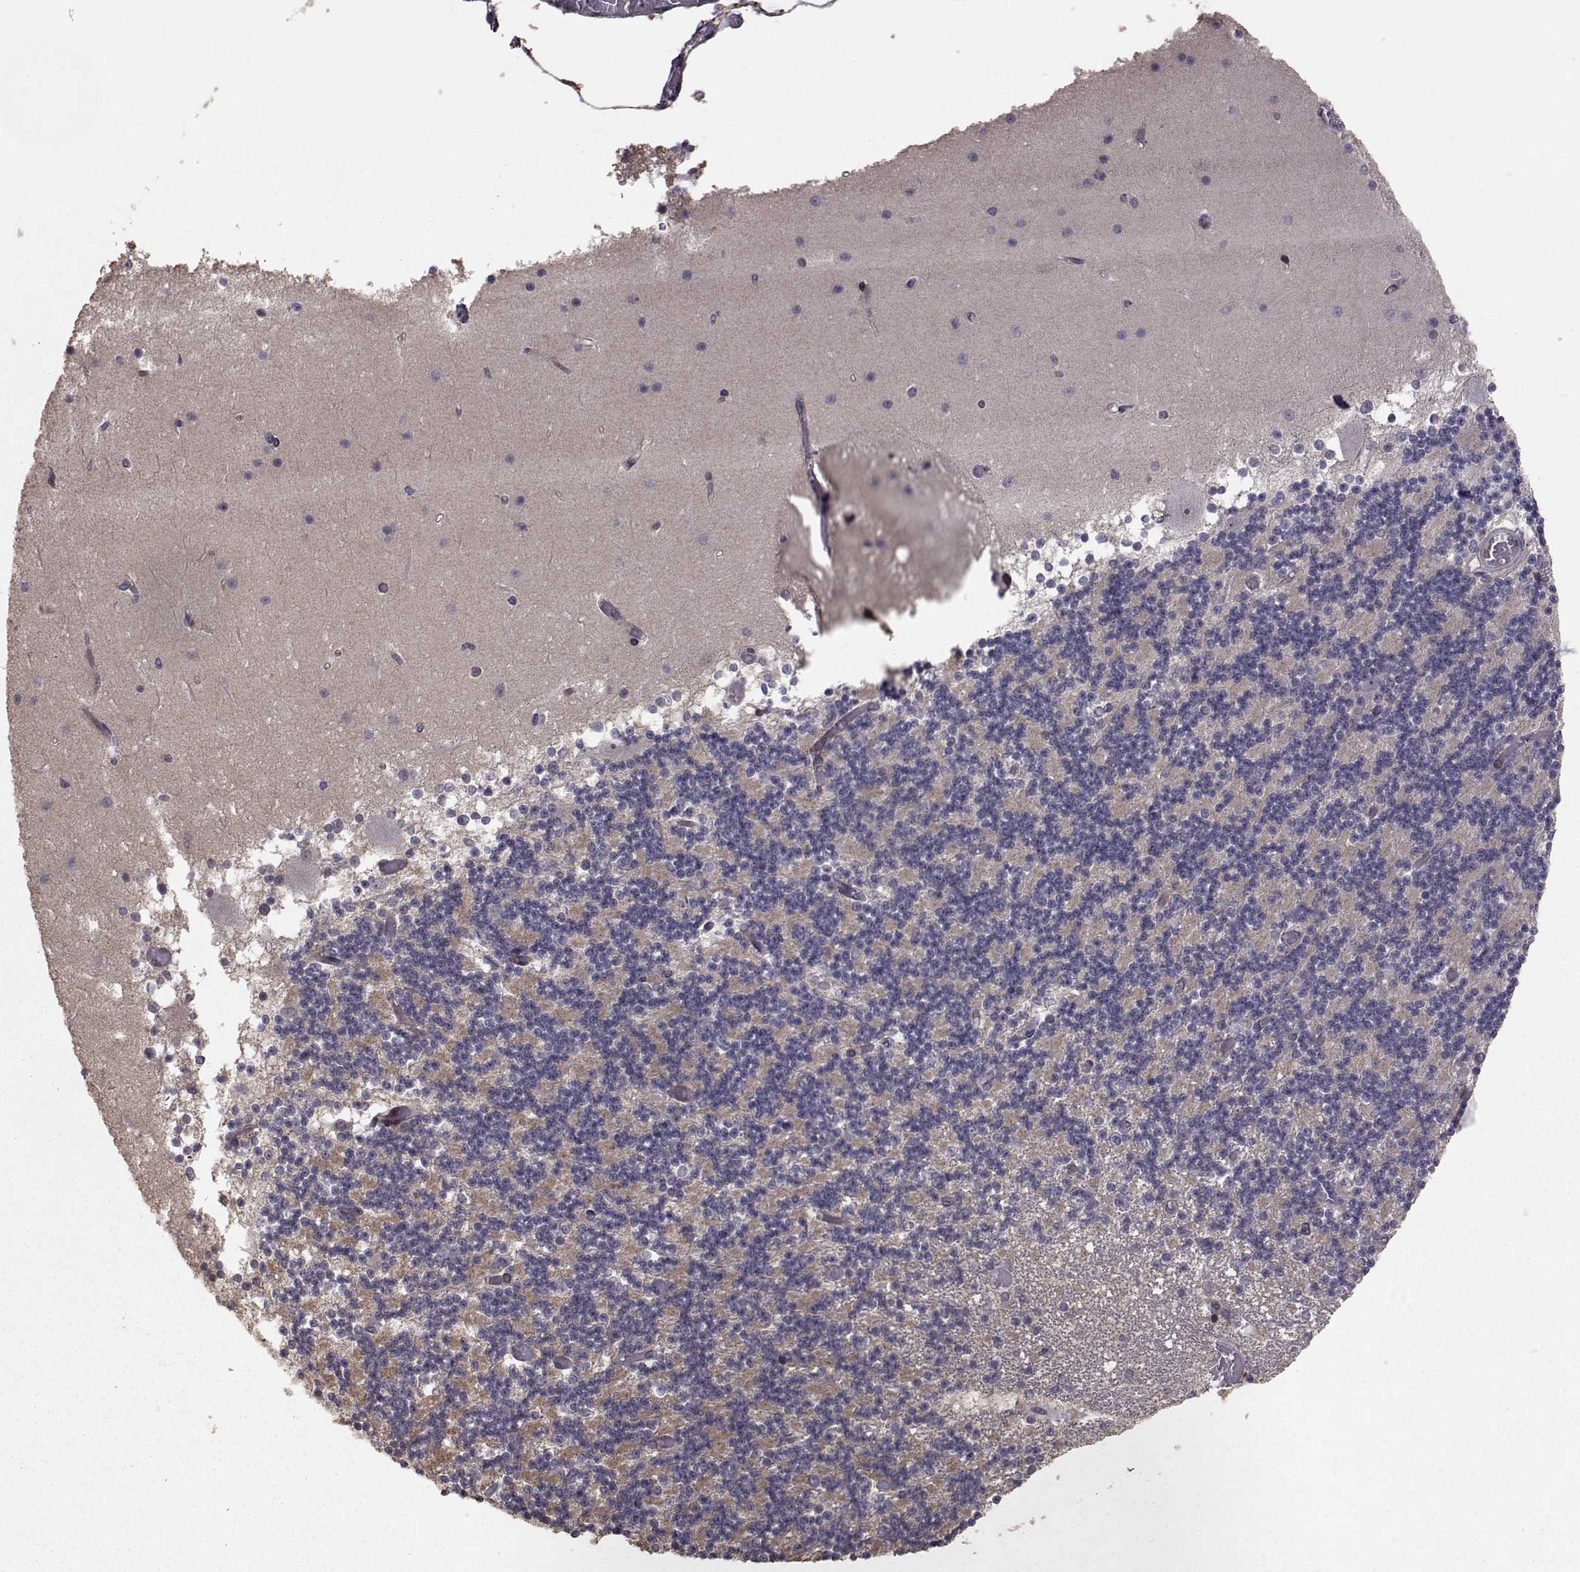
{"staining": {"intensity": "weak", "quantity": ">75%", "location": "cytoplasmic/membranous"}, "tissue": "cerebellum", "cell_type": "Cells in granular layer", "image_type": "normal", "snomed": [{"axis": "morphology", "description": "Normal tissue, NOS"}, {"axis": "topography", "description": "Cerebellum"}], "caption": "IHC image of unremarkable cerebellum: human cerebellum stained using immunohistochemistry demonstrates low levels of weak protein expression localized specifically in the cytoplasmic/membranous of cells in granular layer, appearing as a cytoplasmic/membranous brown color.", "gene": "TRIP10", "patient": {"sex": "female", "age": 28}}